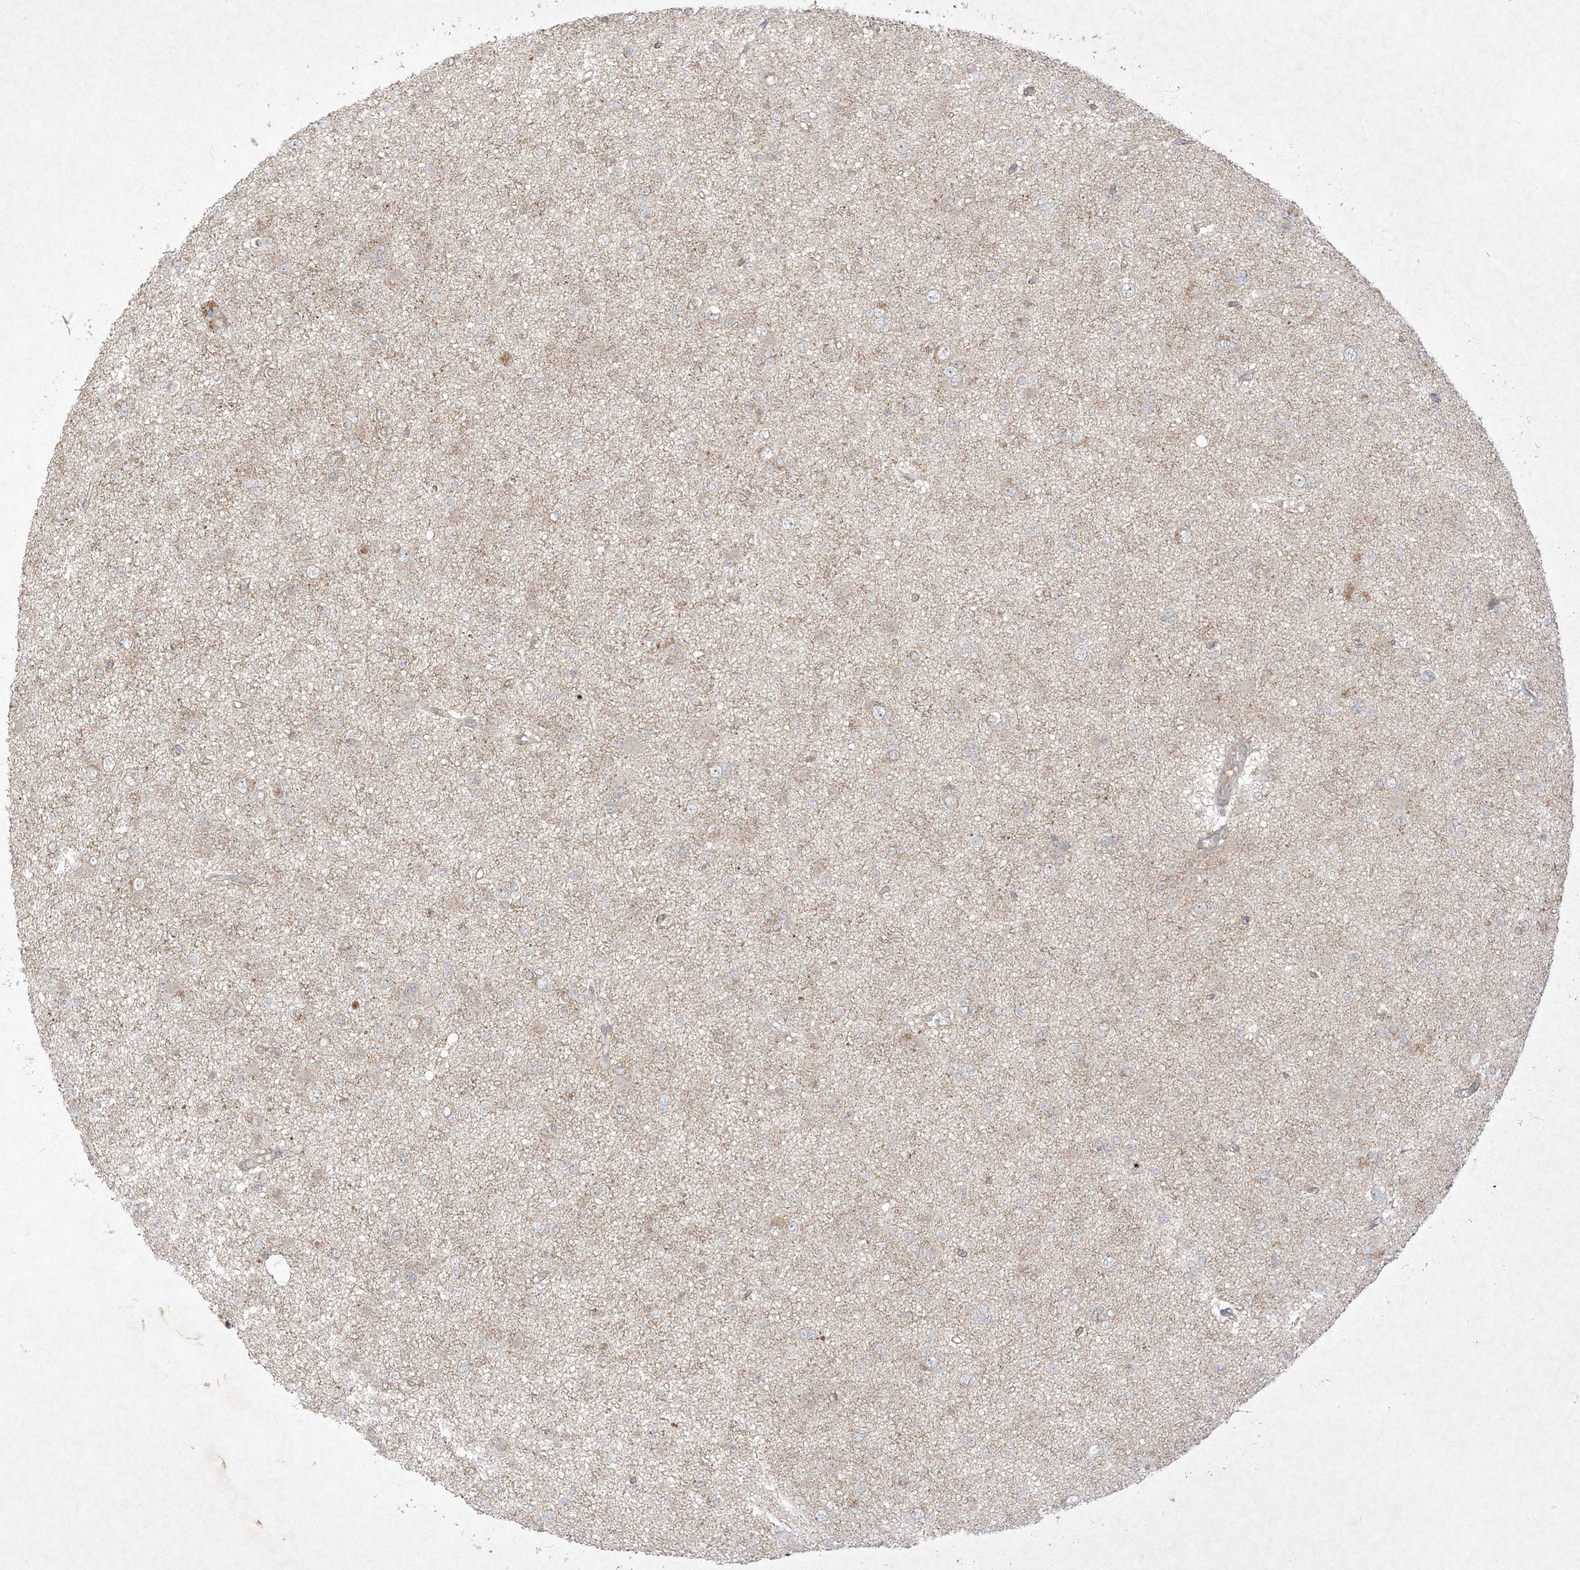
{"staining": {"intensity": "negative", "quantity": "none", "location": "none"}, "tissue": "glioma", "cell_type": "Tumor cells", "image_type": "cancer", "snomed": [{"axis": "morphology", "description": "Glioma, malignant, Low grade"}, {"axis": "topography", "description": "Brain"}], "caption": "Glioma was stained to show a protein in brown. There is no significant positivity in tumor cells.", "gene": "UBE2C", "patient": {"sex": "female", "age": 22}}